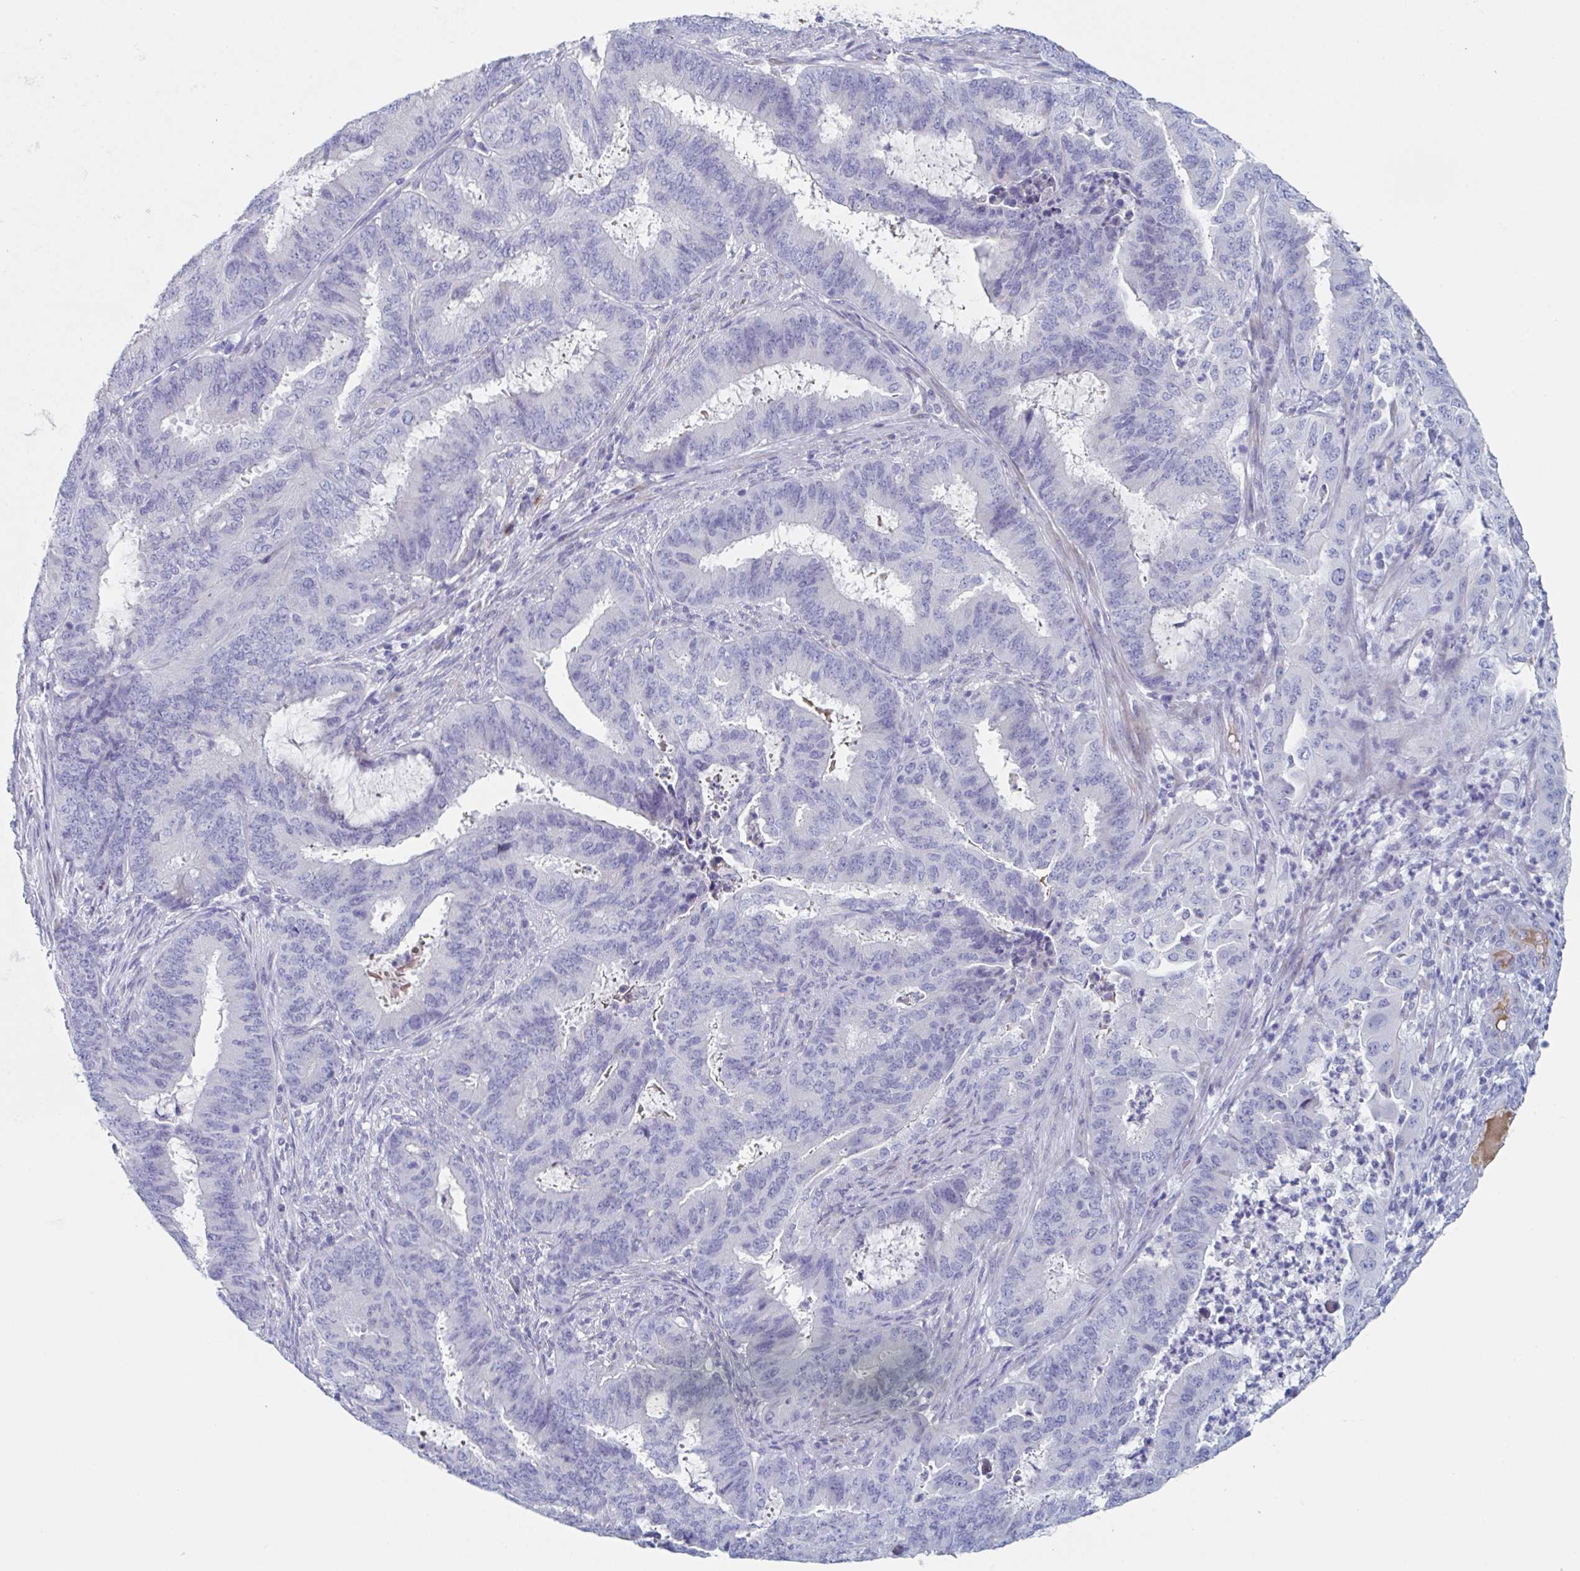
{"staining": {"intensity": "negative", "quantity": "none", "location": "none"}, "tissue": "endometrial cancer", "cell_type": "Tumor cells", "image_type": "cancer", "snomed": [{"axis": "morphology", "description": "Adenocarcinoma, NOS"}, {"axis": "topography", "description": "Endometrium"}], "caption": "Tumor cells show no significant staining in endometrial cancer (adenocarcinoma). (Brightfield microscopy of DAB (3,3'-diaminobenzidine) immunohistochemistry at high magnification).", "gene": "NT5C3B", "patient": {"sex": "female", "age": 51}}